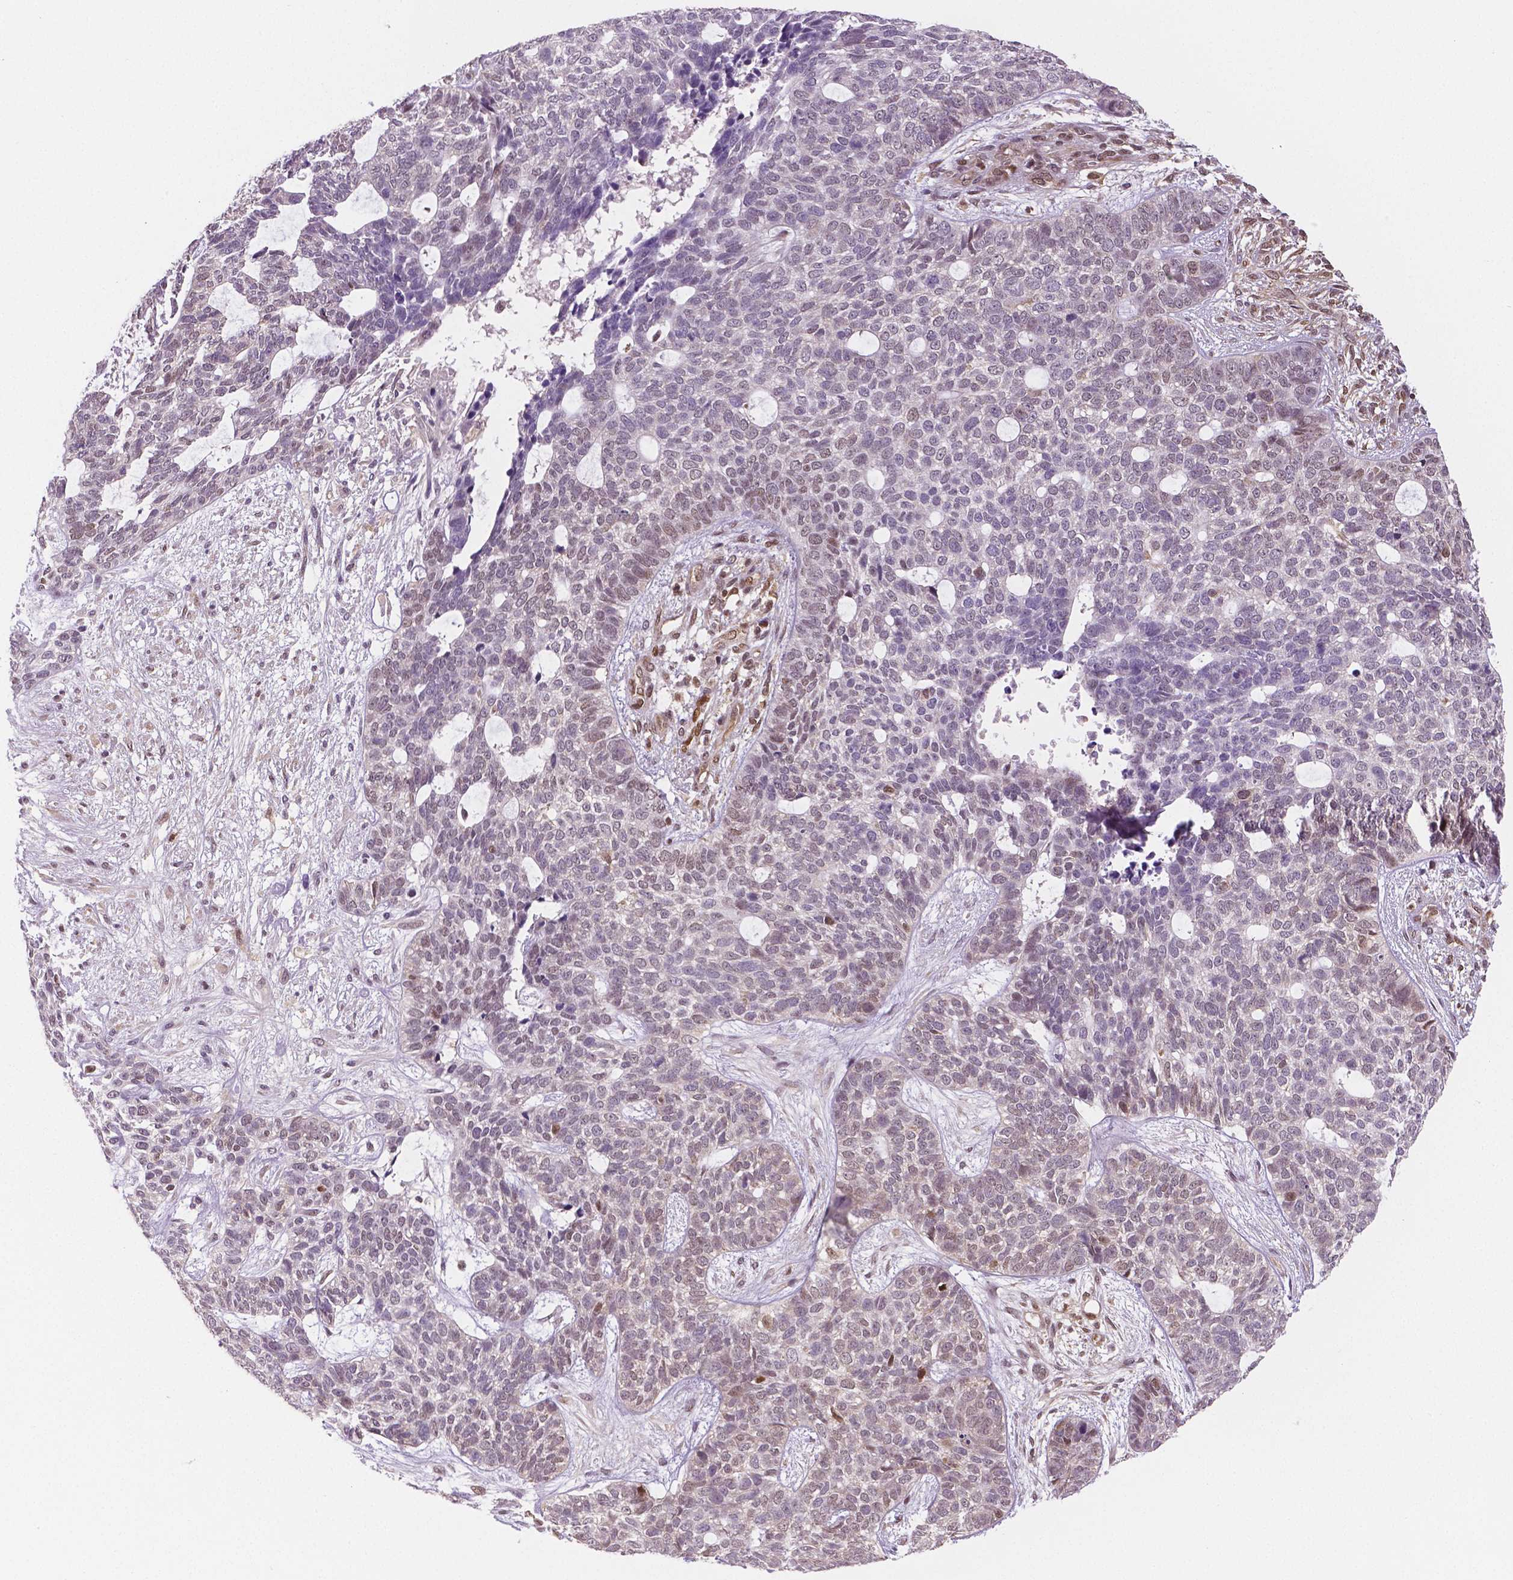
{"staining": {"intensity": "weak", "quantity": "<25%", "location": "cytoplasmic/membranous,nuclear"}, "tissue": "skin cancer", "cell_type": "Tumor cells", "image_type": "cancer", "snomed": [{"axis": "morphology", "description": "Basal cell carcinoma"}, {"axis": "topography", "description": "Skin"}], "caption": "Skin basal cell carcinoma stained for a protein using IHC displays no staining tumor cells.", "gene": "STAT3", "patient": {"sex": "female", "age": 69}}